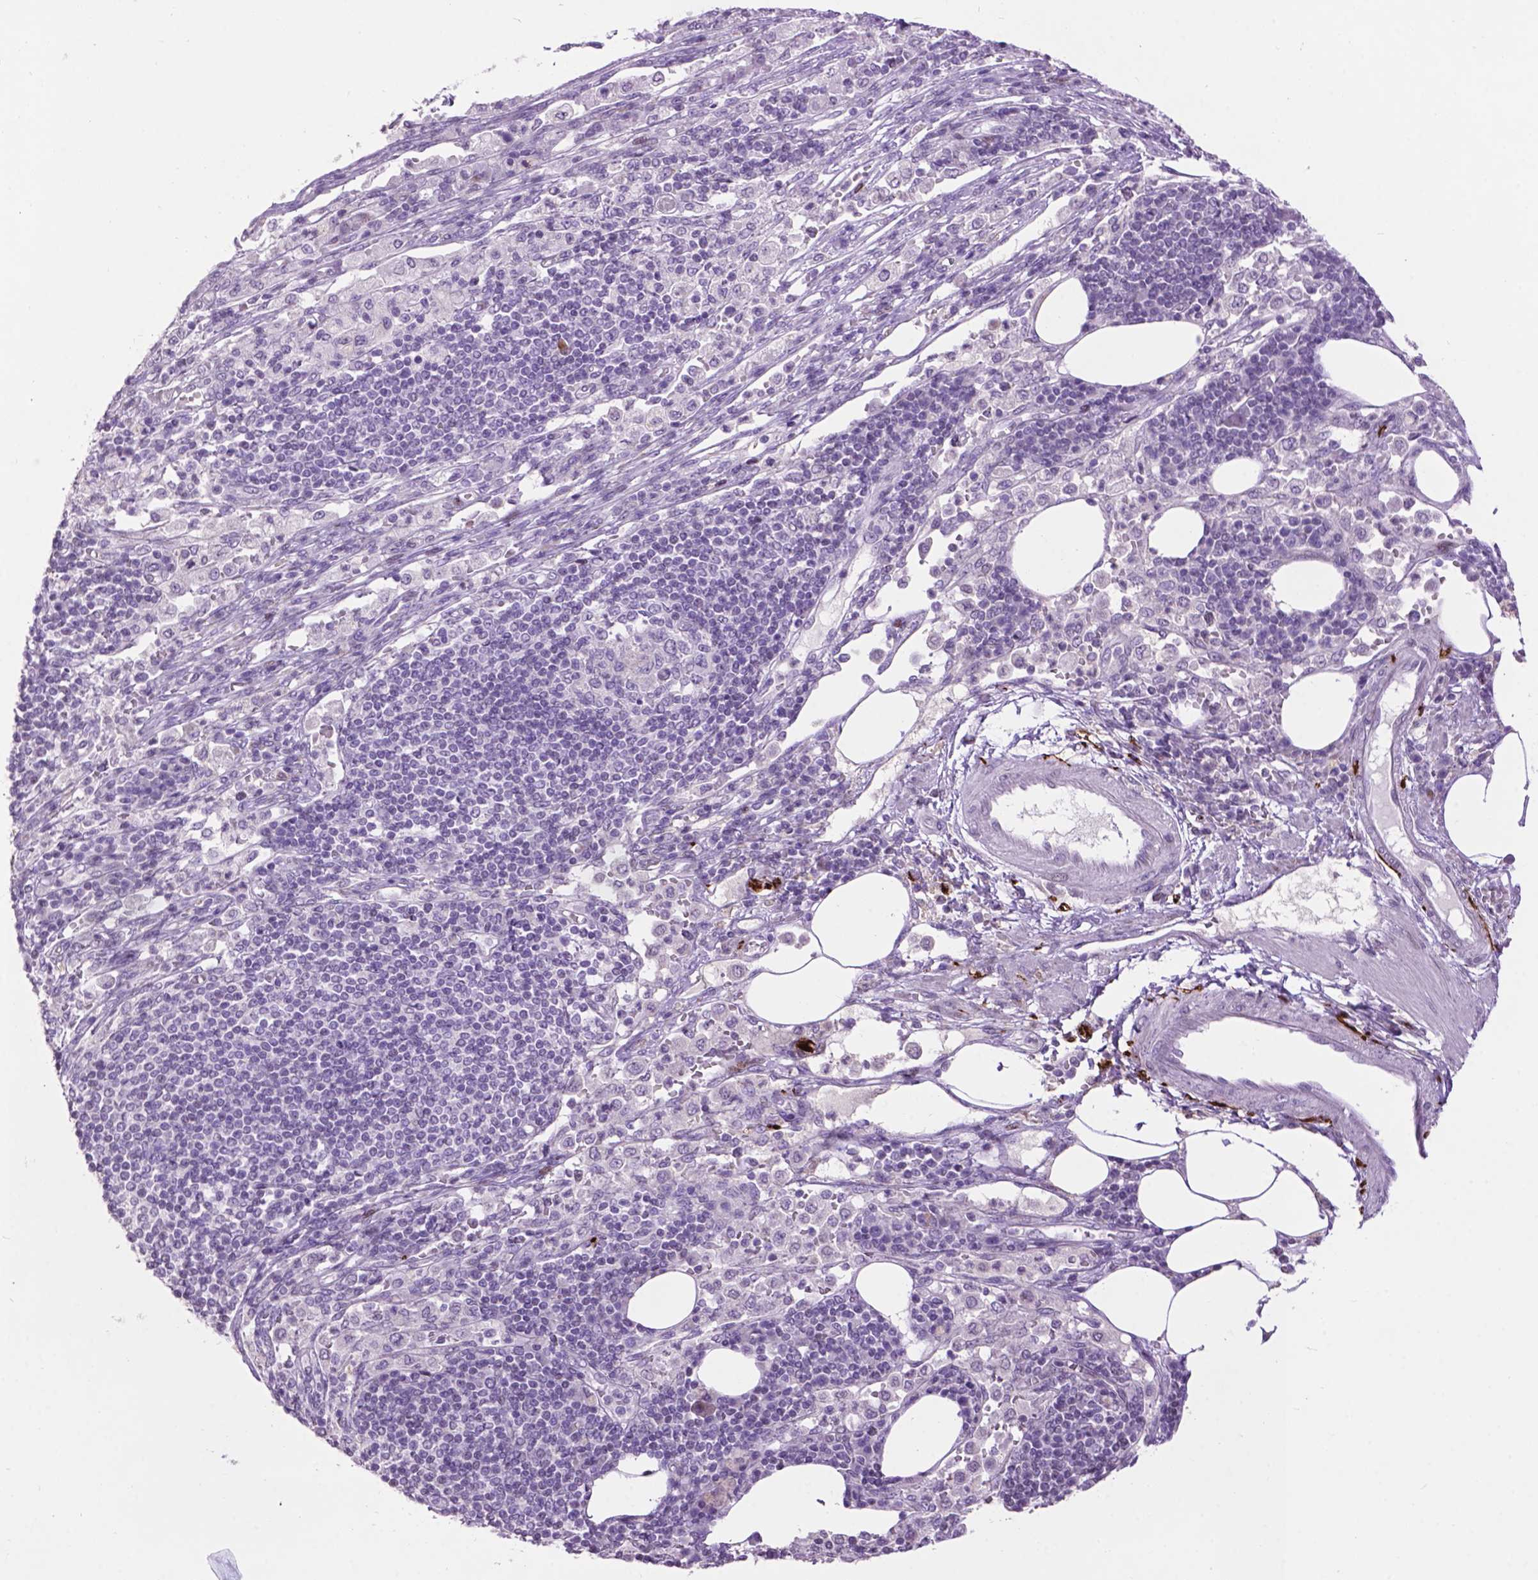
{"staining": {"intensity": "negative", "quantity": "none", "location": "none"}, "tissue": "pancreatic cancer", "cell_type": "Tumor cells", "image_type": "cancer", "snomed": [{"axis": "morphology", "description": "Adenocarcinoma, NOS"}, {"axis": "topography", "description": "Pancreas"}], "caption": "Image shows no protein staining in tumor cells of adenocarcinoma (pancreatic) tissue.", "gene": "TH", "patient": {"sex": "female", "age": 61}}